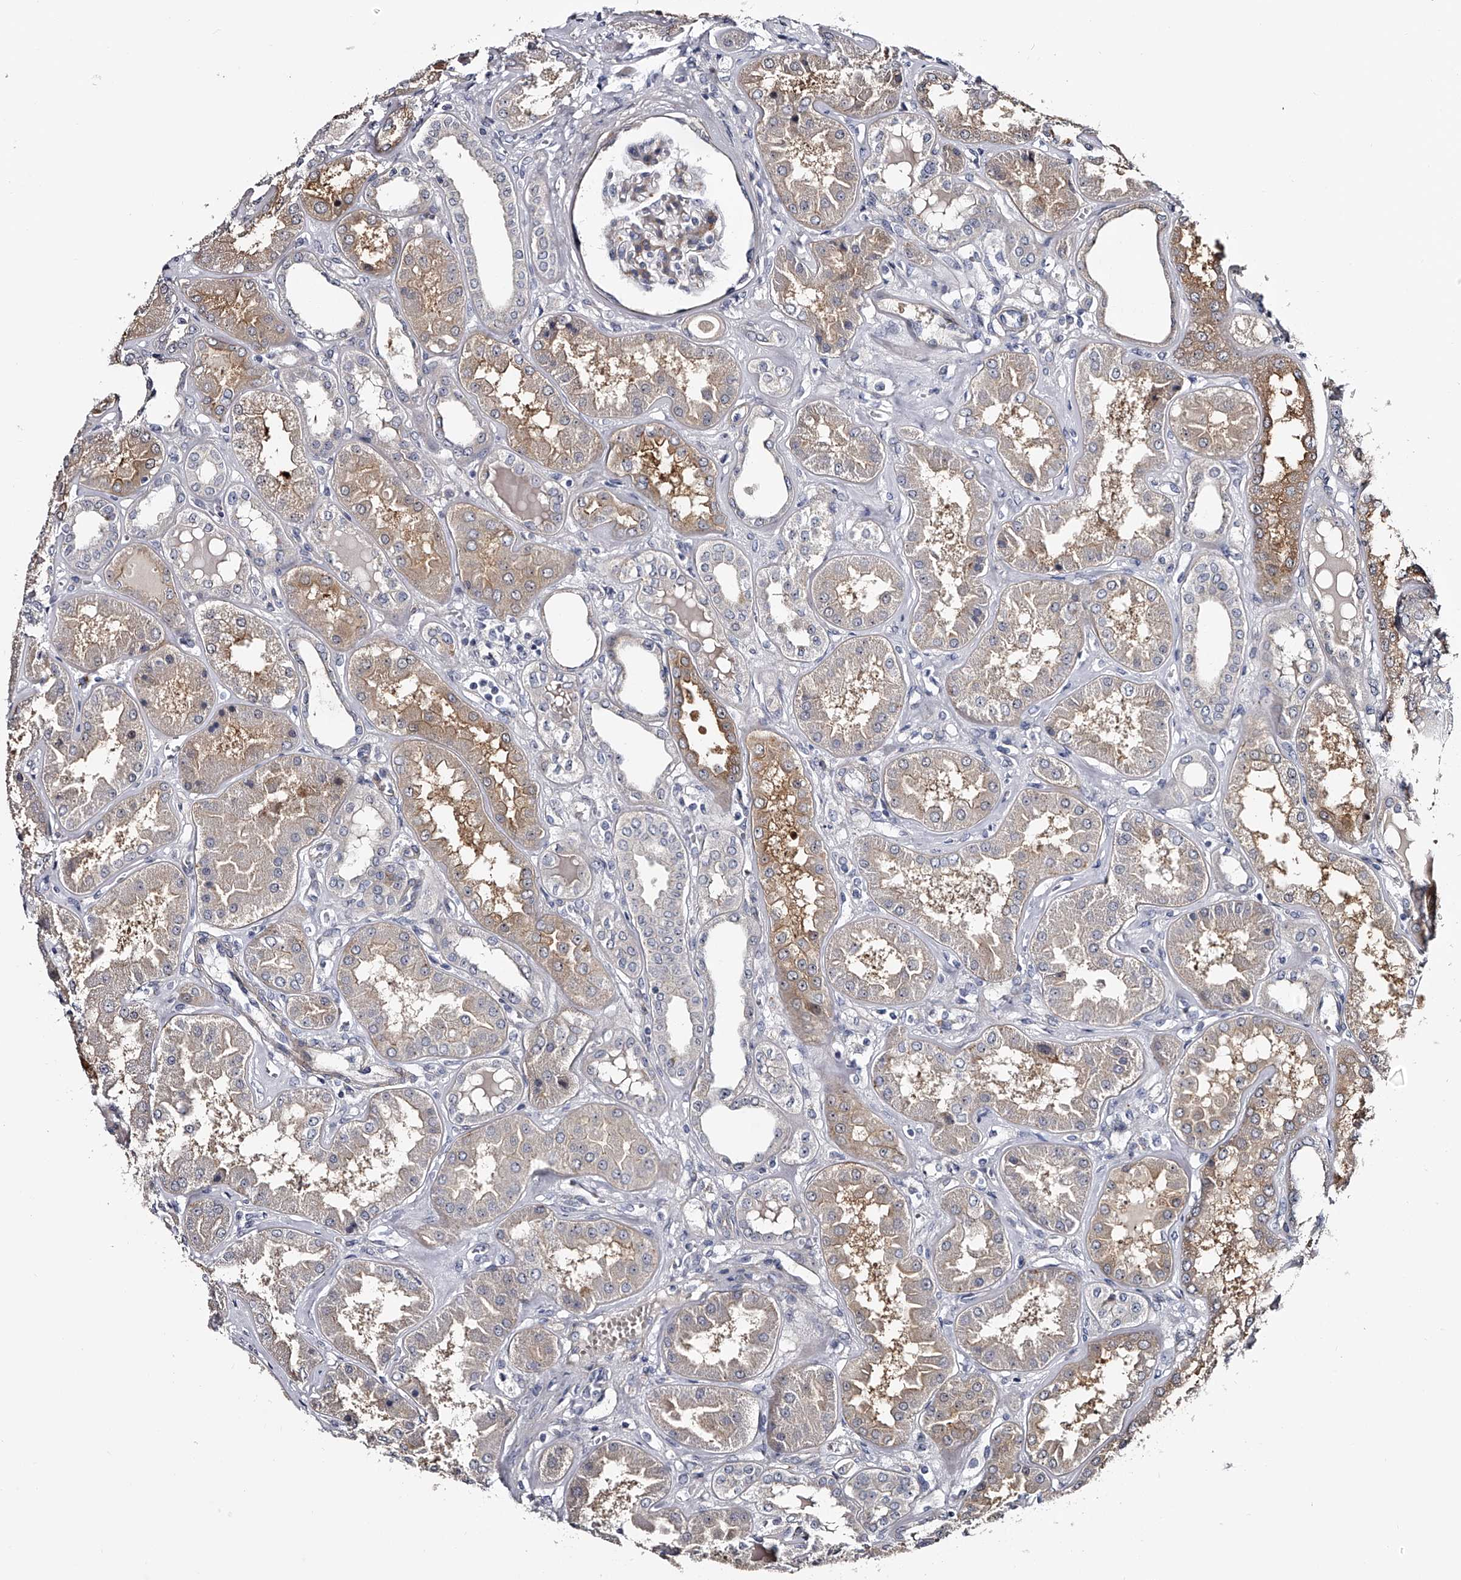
{"staining": {"intensity": "moderate", "quantity": "<25%", "location": "cytoplasmic/membranous"}, "tissue": "kidney", "cell_type": "Cells in glomeruli", "image_type": "normal", "snomed": [{"axis": "morphology", "description": "Normal tissue, NOS"}, {"axis": "topography", "description": "Kidney"}], "caption": "Kidney stained with immunohistochemistry (IHC) demonstrates moderate cytoplasmic/membranous positivity in about <25% of cells in glomeruli. The staining is performed using DAB brown chromogen to label protein expression. The nuclei are counter-stained blue using hematoxylin.", "gene": "MDN1", "patient": {"sex": "female", "age": 56}}